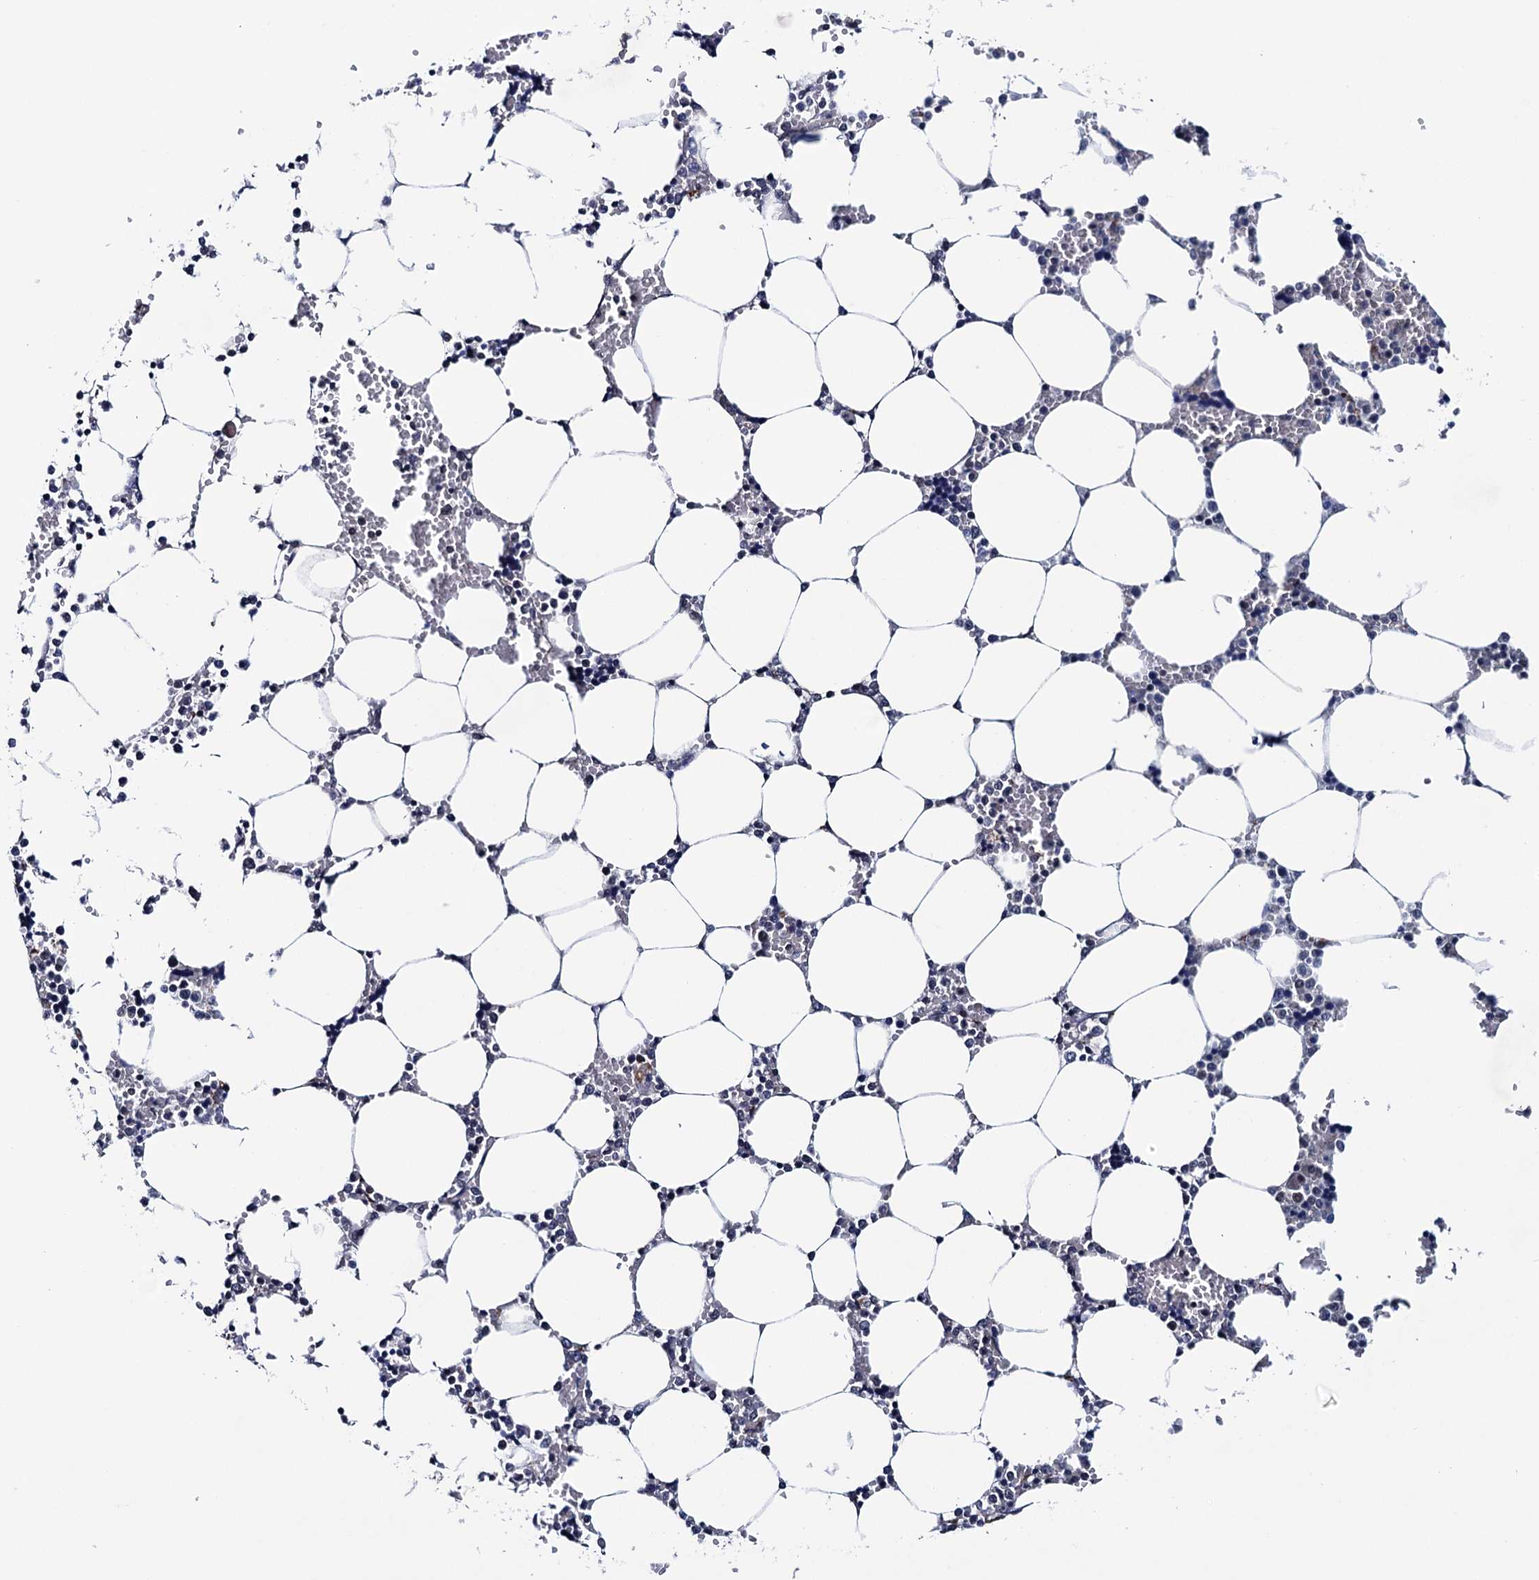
{"staining": {"intensity": "weak", "quantity": "<25%", "location": "nuclear"}, "tissue": "bone marrow", "cell_type": "Hematopoietic cells", "image_type": "normal", "snomed": [{"axis": "morphology", "description": "Normal tissue, NOS"}, {"axis": "topography", "description": "Bone marrow"}], "caption": "DAB (3,3'-diaminobenzidine) immunohistochemical staining of normal human bone marrow demonstrates no significant expression in hematopoietic cells.", "gene": "FNBP4", "patient": {"sex": "male", "age": 64}}